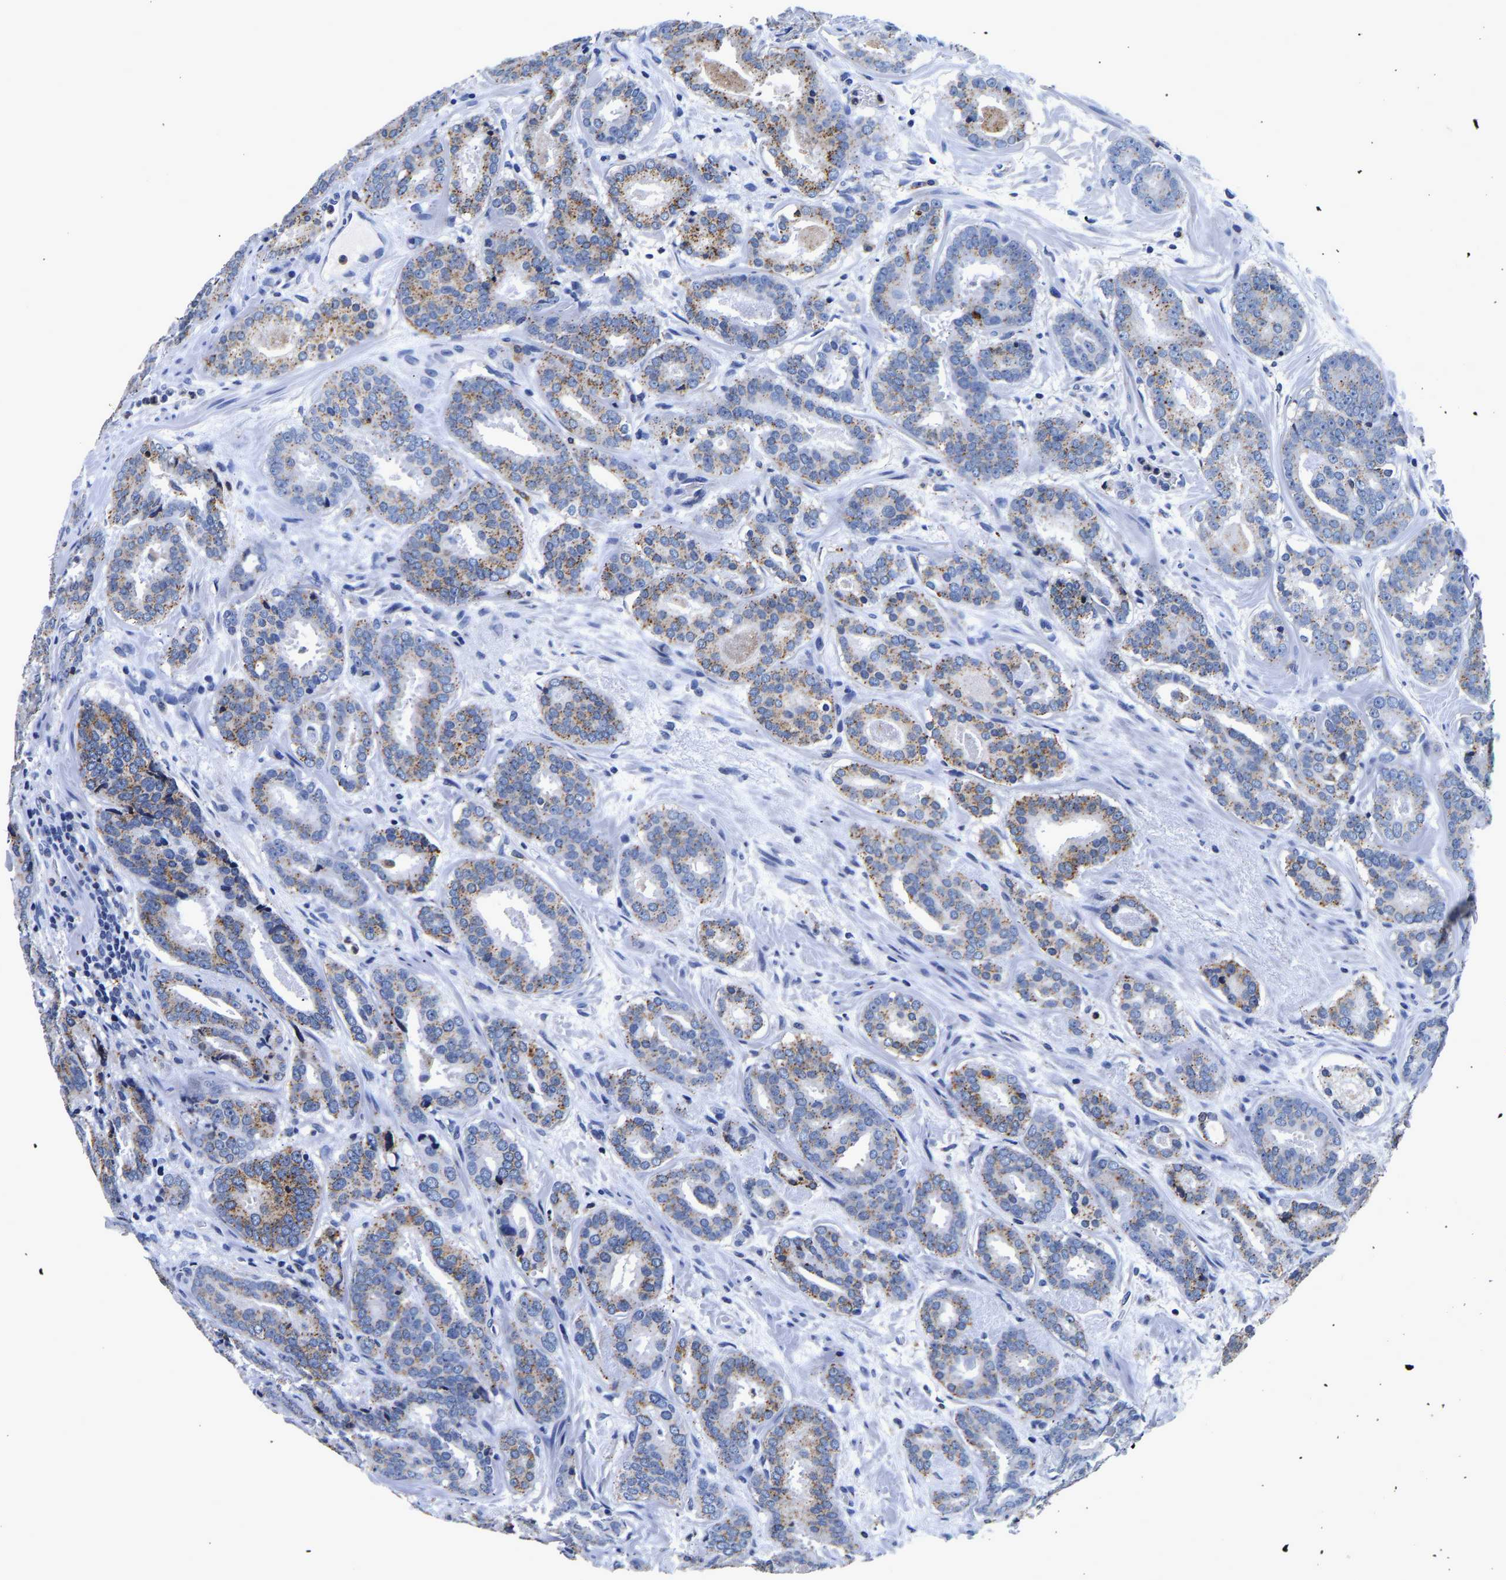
{"staining": {"intensity": "moderate", "quantity": "25%-75%", "location": "cytoplasmic/membranous"}, "tissue": "prostate cancer", "cell_type": "Tumor cells", "image_type": "cancer", "snomed": [{"axis": "morphology", "description": "Adenocarcinoma, Low grade"}, {"axis": "topography", "description": "Prostate"}], "caption": "Brown immunohistochemical staining in prostate adenocarcinoma (low-grade) demonstrates moderate cytoplasmic/membranous staining in about 25%-75% of tumor cells.", "gene": "GRN", "patient": {"sex": "male", "age": 69}}